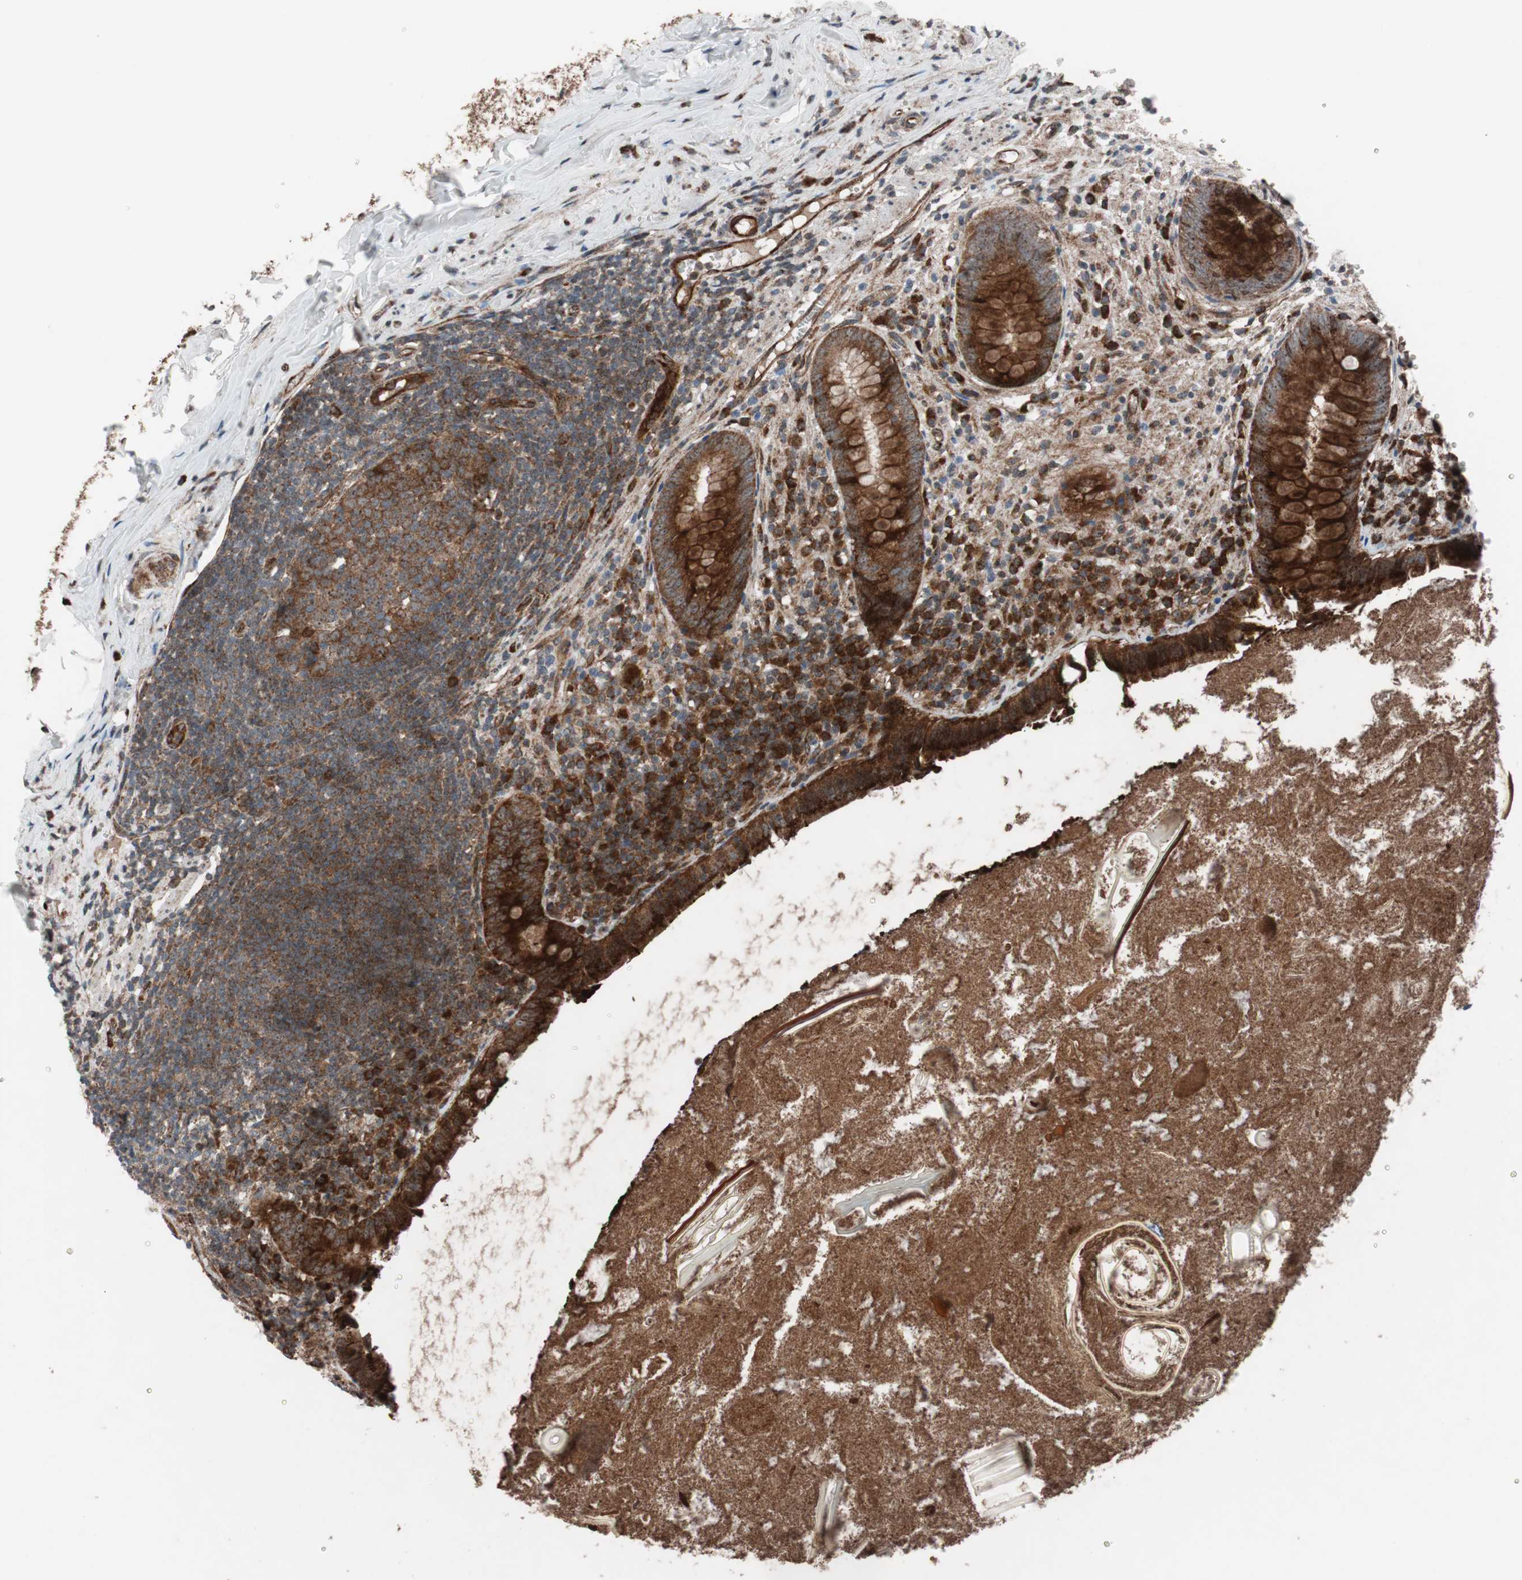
{"staining": {"intensity": "strong", "quantity": ">75%", "location": "cytoplasmic/membranous"}, "tissue": "appendix", "cell_type": "Glandular cells", "image_type": "normal", "snomed": [{"axis": "morphology", "description": "Normal tissue, NOS"}, {"axis": "topography", "description": "Appendix"}], "caption": "This is a micrograph of immunohistochemistry staining of benign appendix, which shows strong staining in the cytoplasmic/membranous of glandular cells.", "gene": "CCL14", "patient": {"sex": "male", "age": 52}}